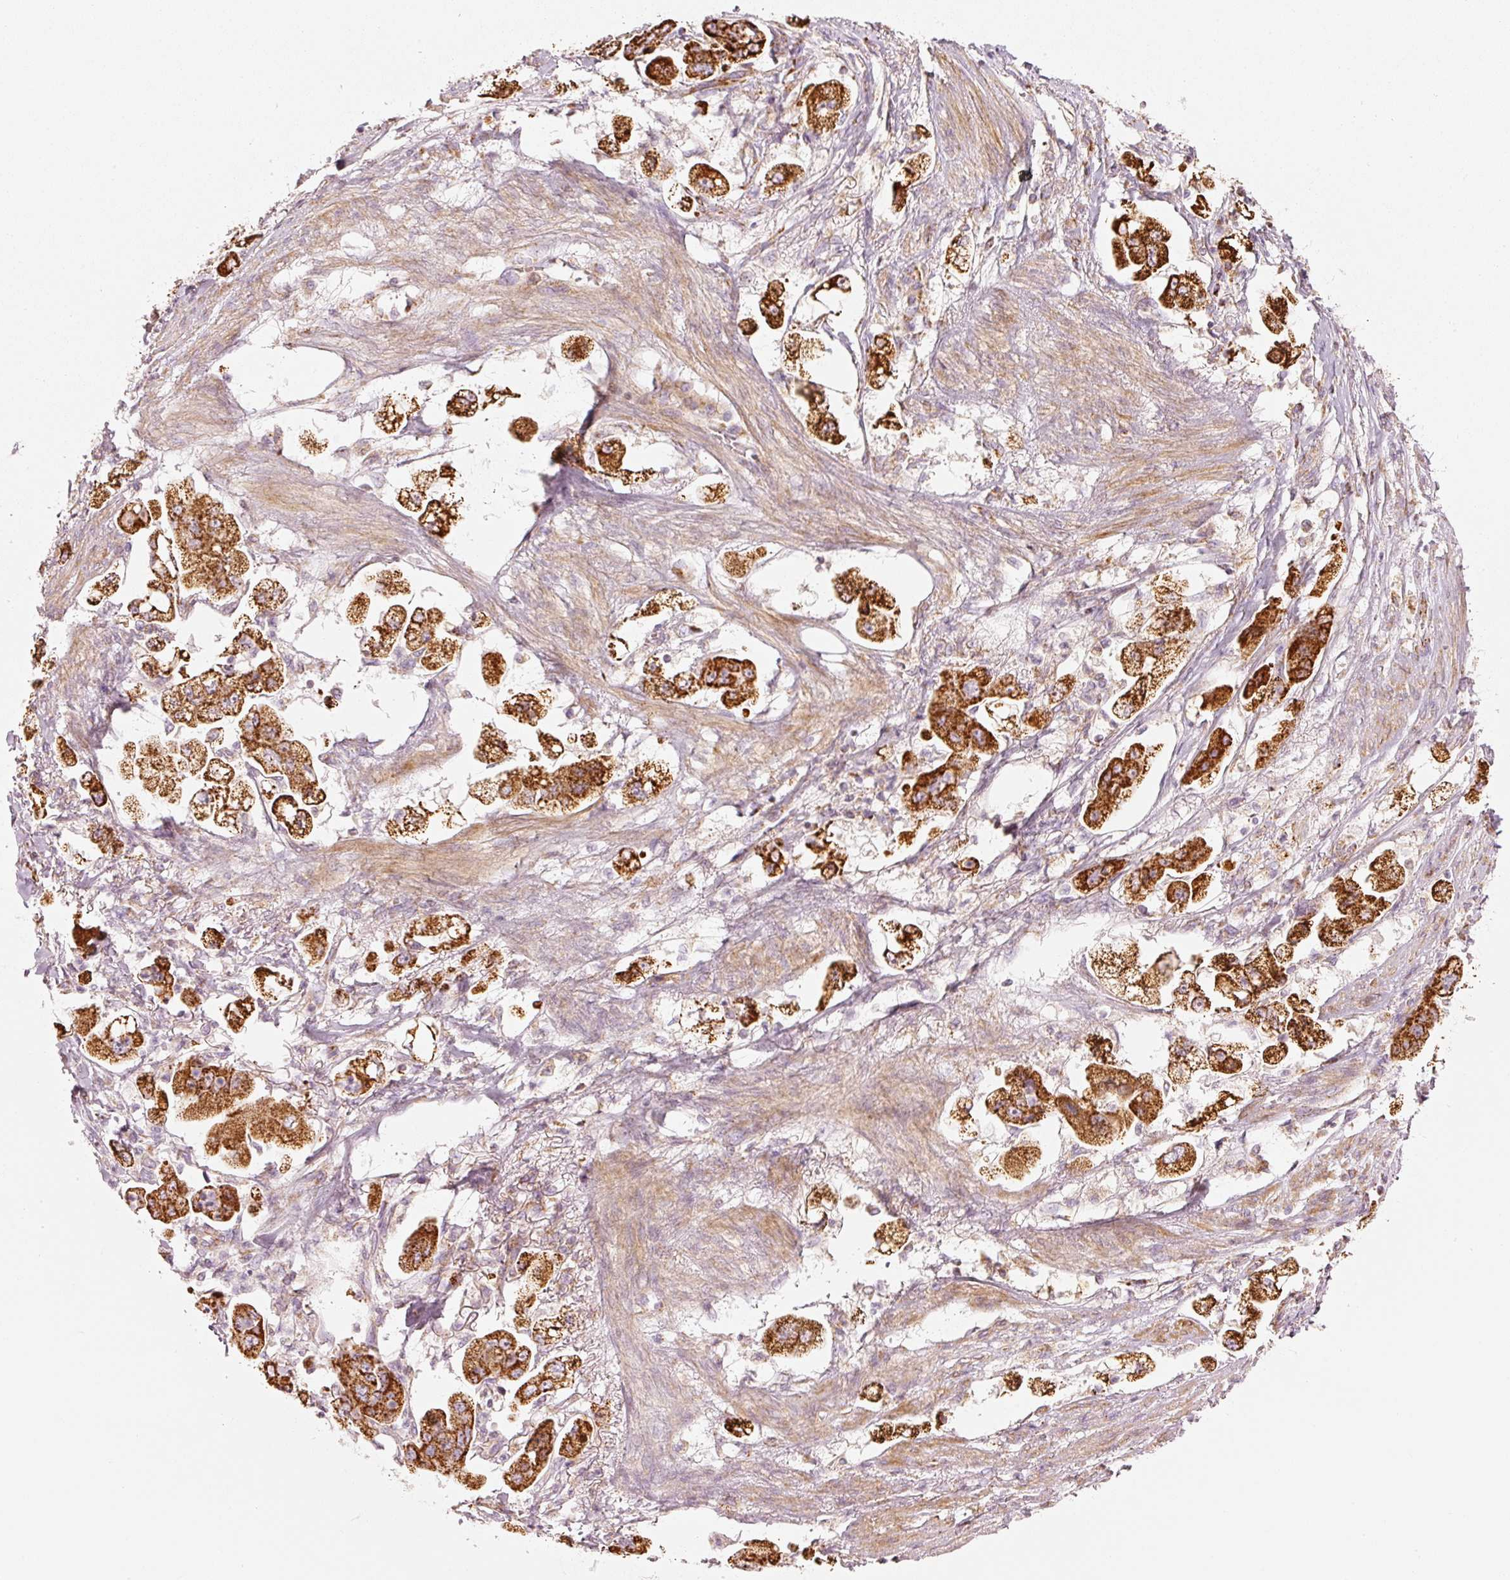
{"staining": {"intensity": "strong", "quantity": ">75%", "location": "cytoplasmic/membranous"}, "tissue": "stomach cancer", "cell_type": "Tumor cells", "image_type": "cancer", "snomed": [{"axis": "morphology", "description": "Adenocarcinoma, NOS"}, {"axis": "topography", "description": "Stomach"}], "caption": "This is an image of immunohistochemistry staining of stomach adenocarcinoma, which shows strong expression in the cytoplasmic/membranous of tumor cells.", "gene": "C17orf98", "patient": {"sex": "male", "age": 62}}